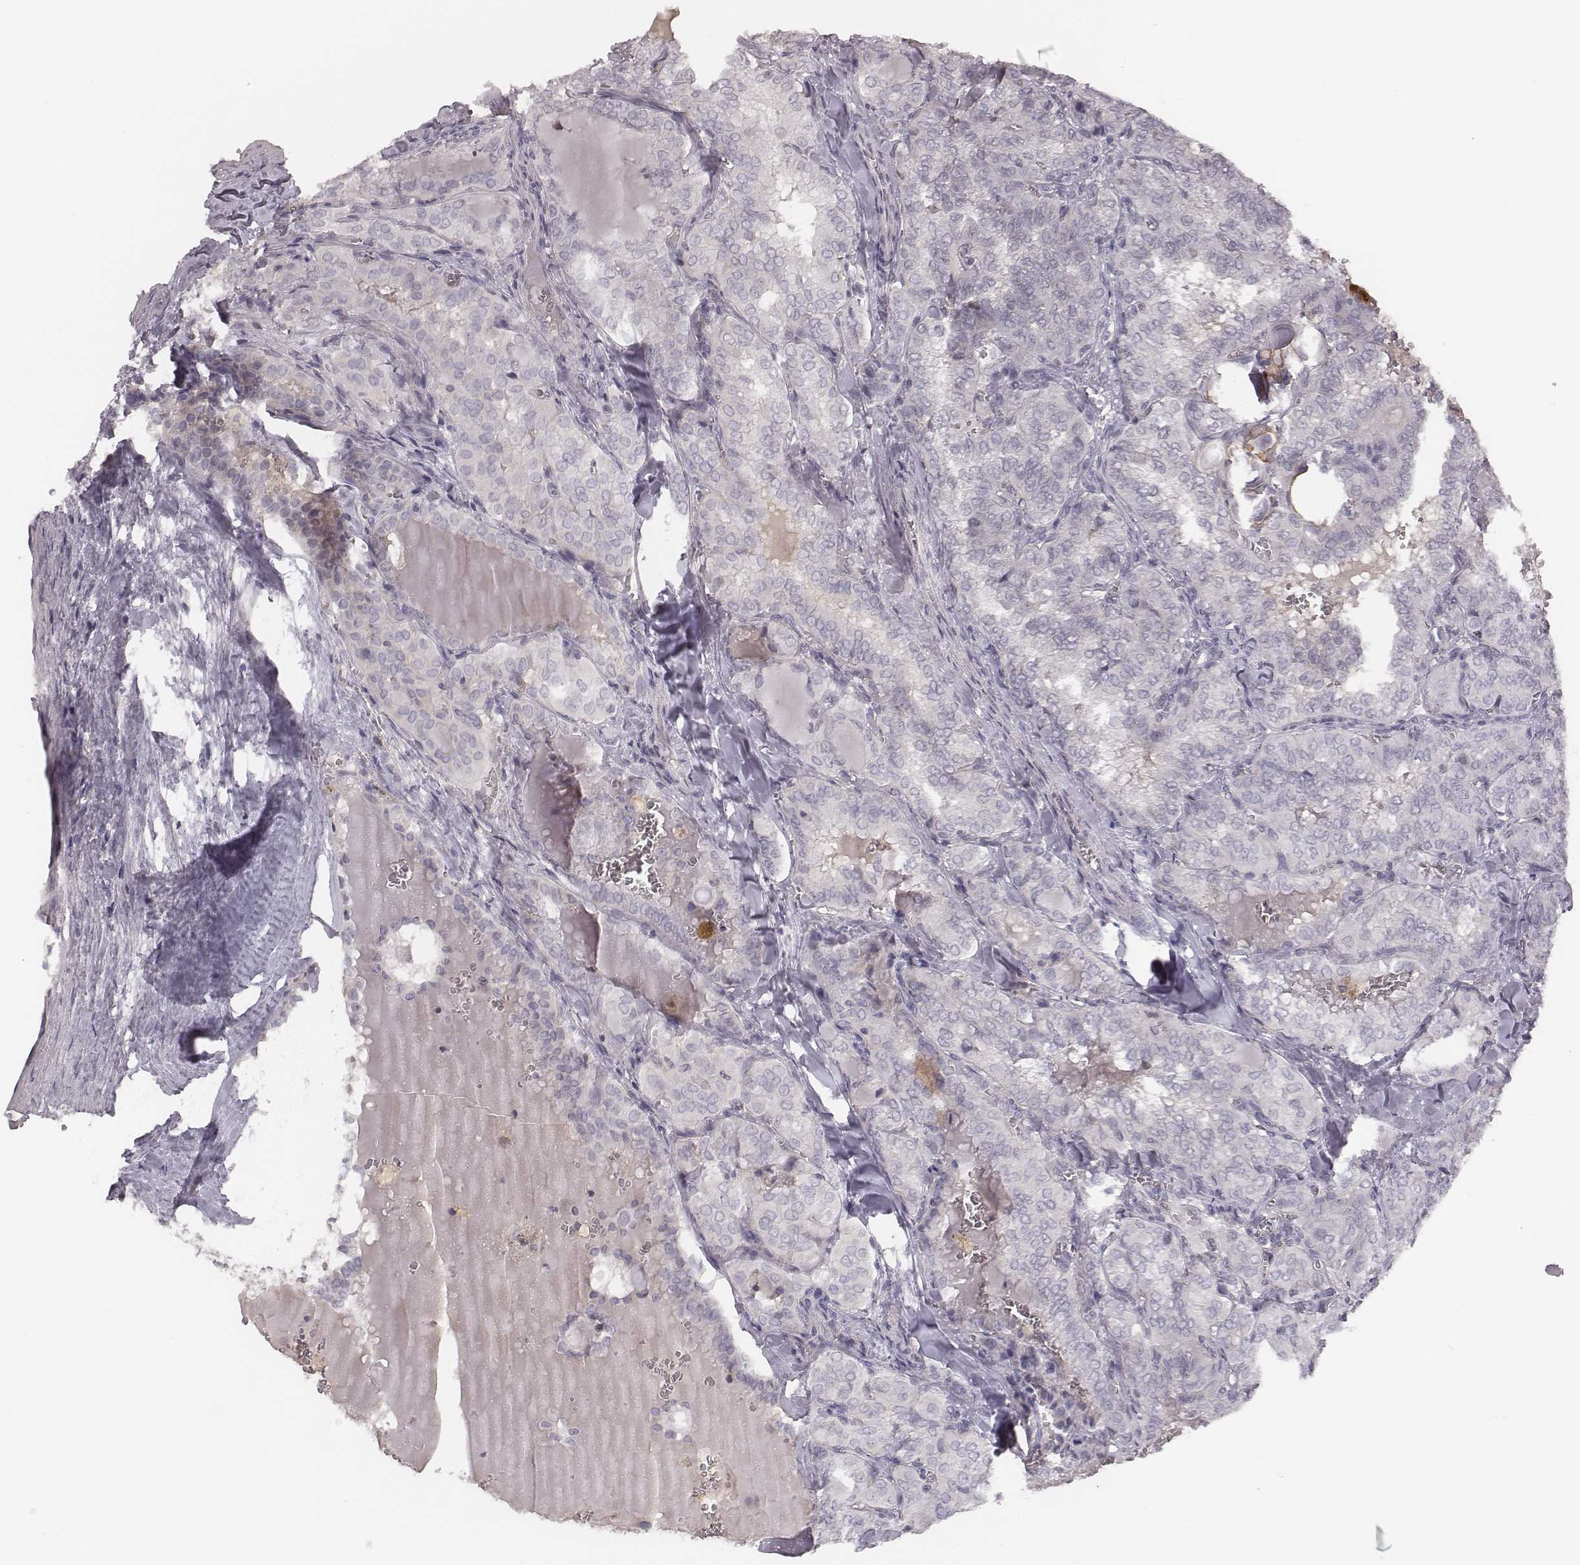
{"staining": {"intensity": "negative", "quantity": "none", "location": "none"}, "tissue": "thyroid cancer", "cell_type": "Tumor cells", "image_type": "cancer", "snomed": [{"axis": "morphology", "description": "Papillary adenocarcinoma, NOS"}, {"axis": "topography", "description": "Thyroid gland"}], "caption": "This is an immunohistochemistry (IHC) image of papillary adenocarcinoma (thyroid). There is no staining in tumor cells.", "gene": "TLX3", "patient": {"sex": "female", "age": 41}}